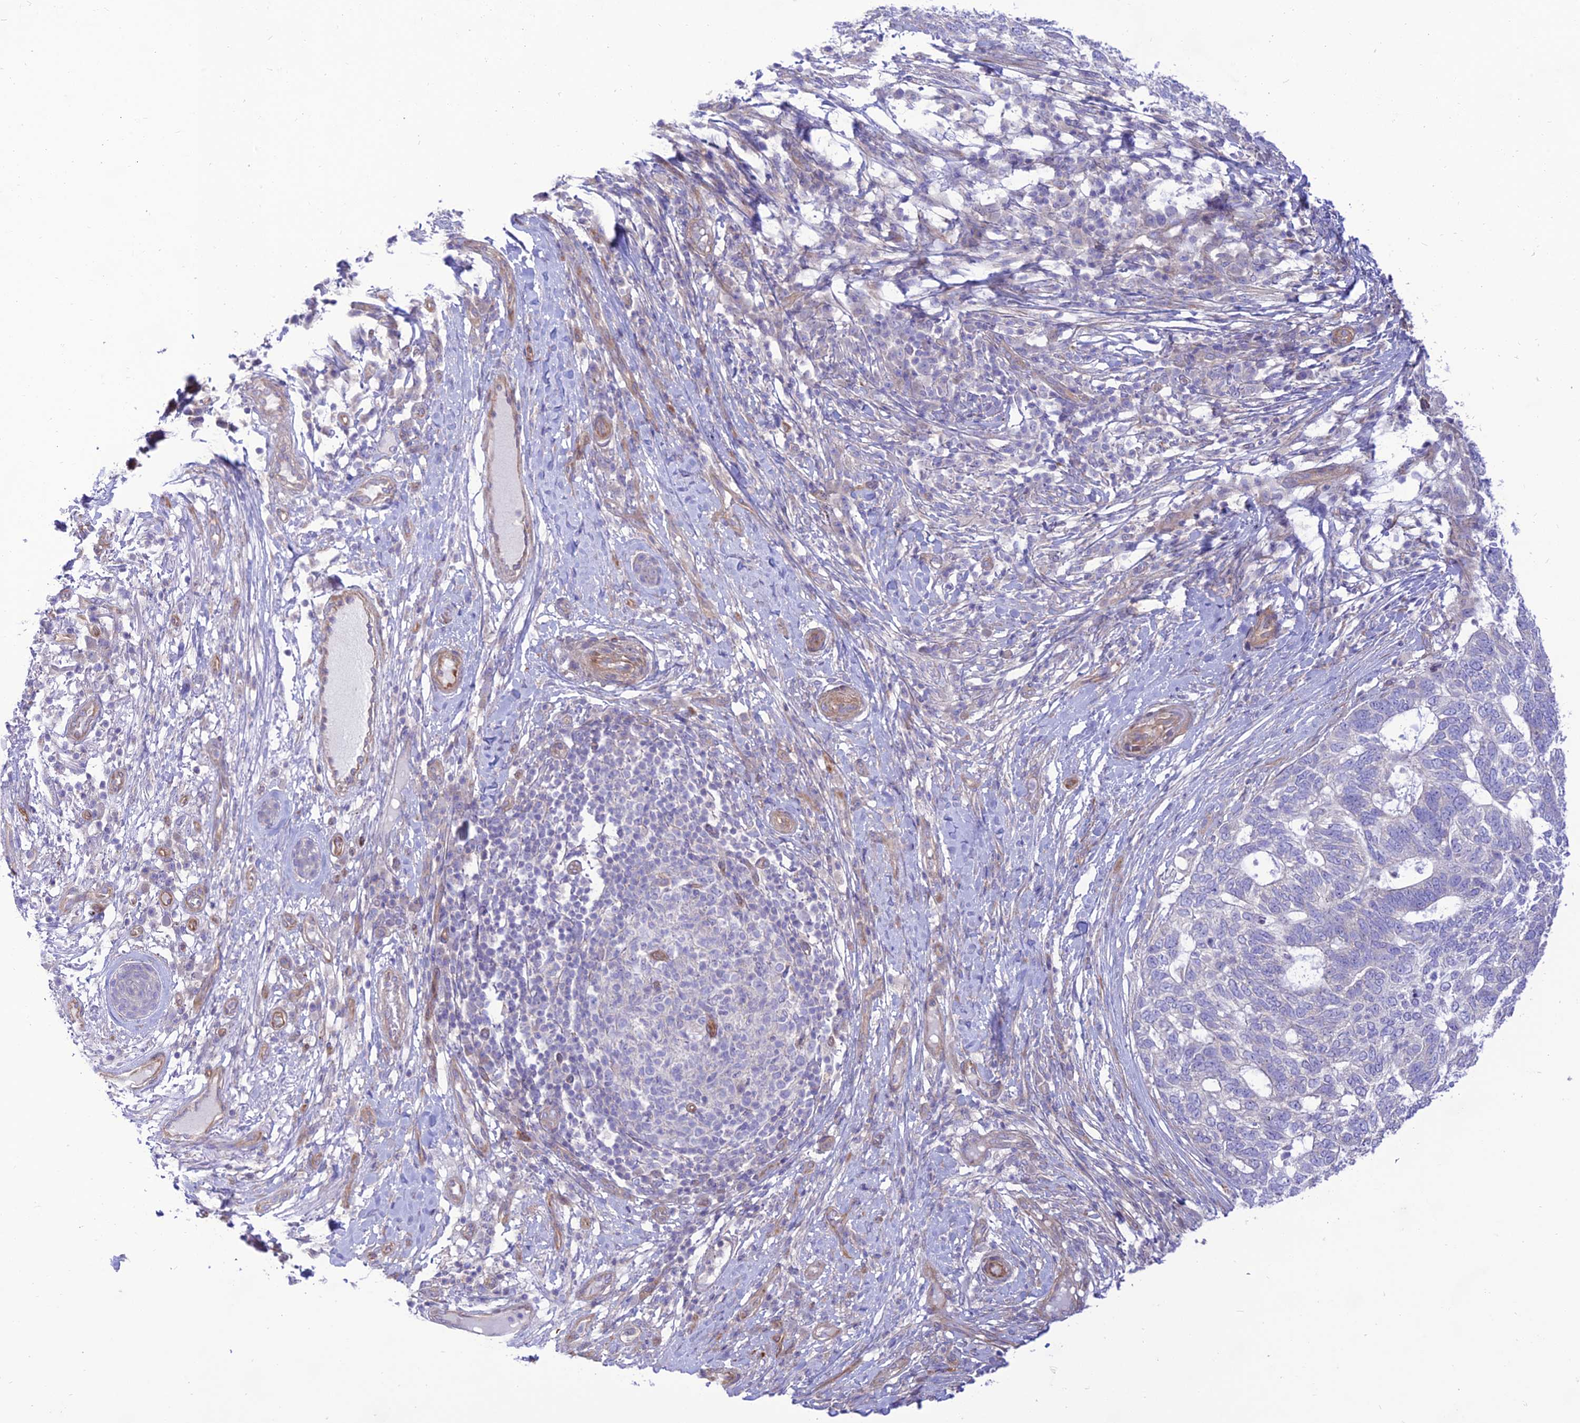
{"staining": {"intensity": "negative", "quantity": "none", "location": "none"}, "tissue": "skin cancer", "cell_type": "Tumor cells", "image_type": "cancer", "snomed": [{"axis": "morphology", "description": "Basal cell carcinoma"}, {"axis": "topography", "description": "Skin"}], "caption": "Skin cancer (basal cell carcinoma) was stained to show a protein in brown. There is no significant positivity in tumor cells.", "gene": "KCNAB1", "patient": {"sex": "female", "age": 65}}